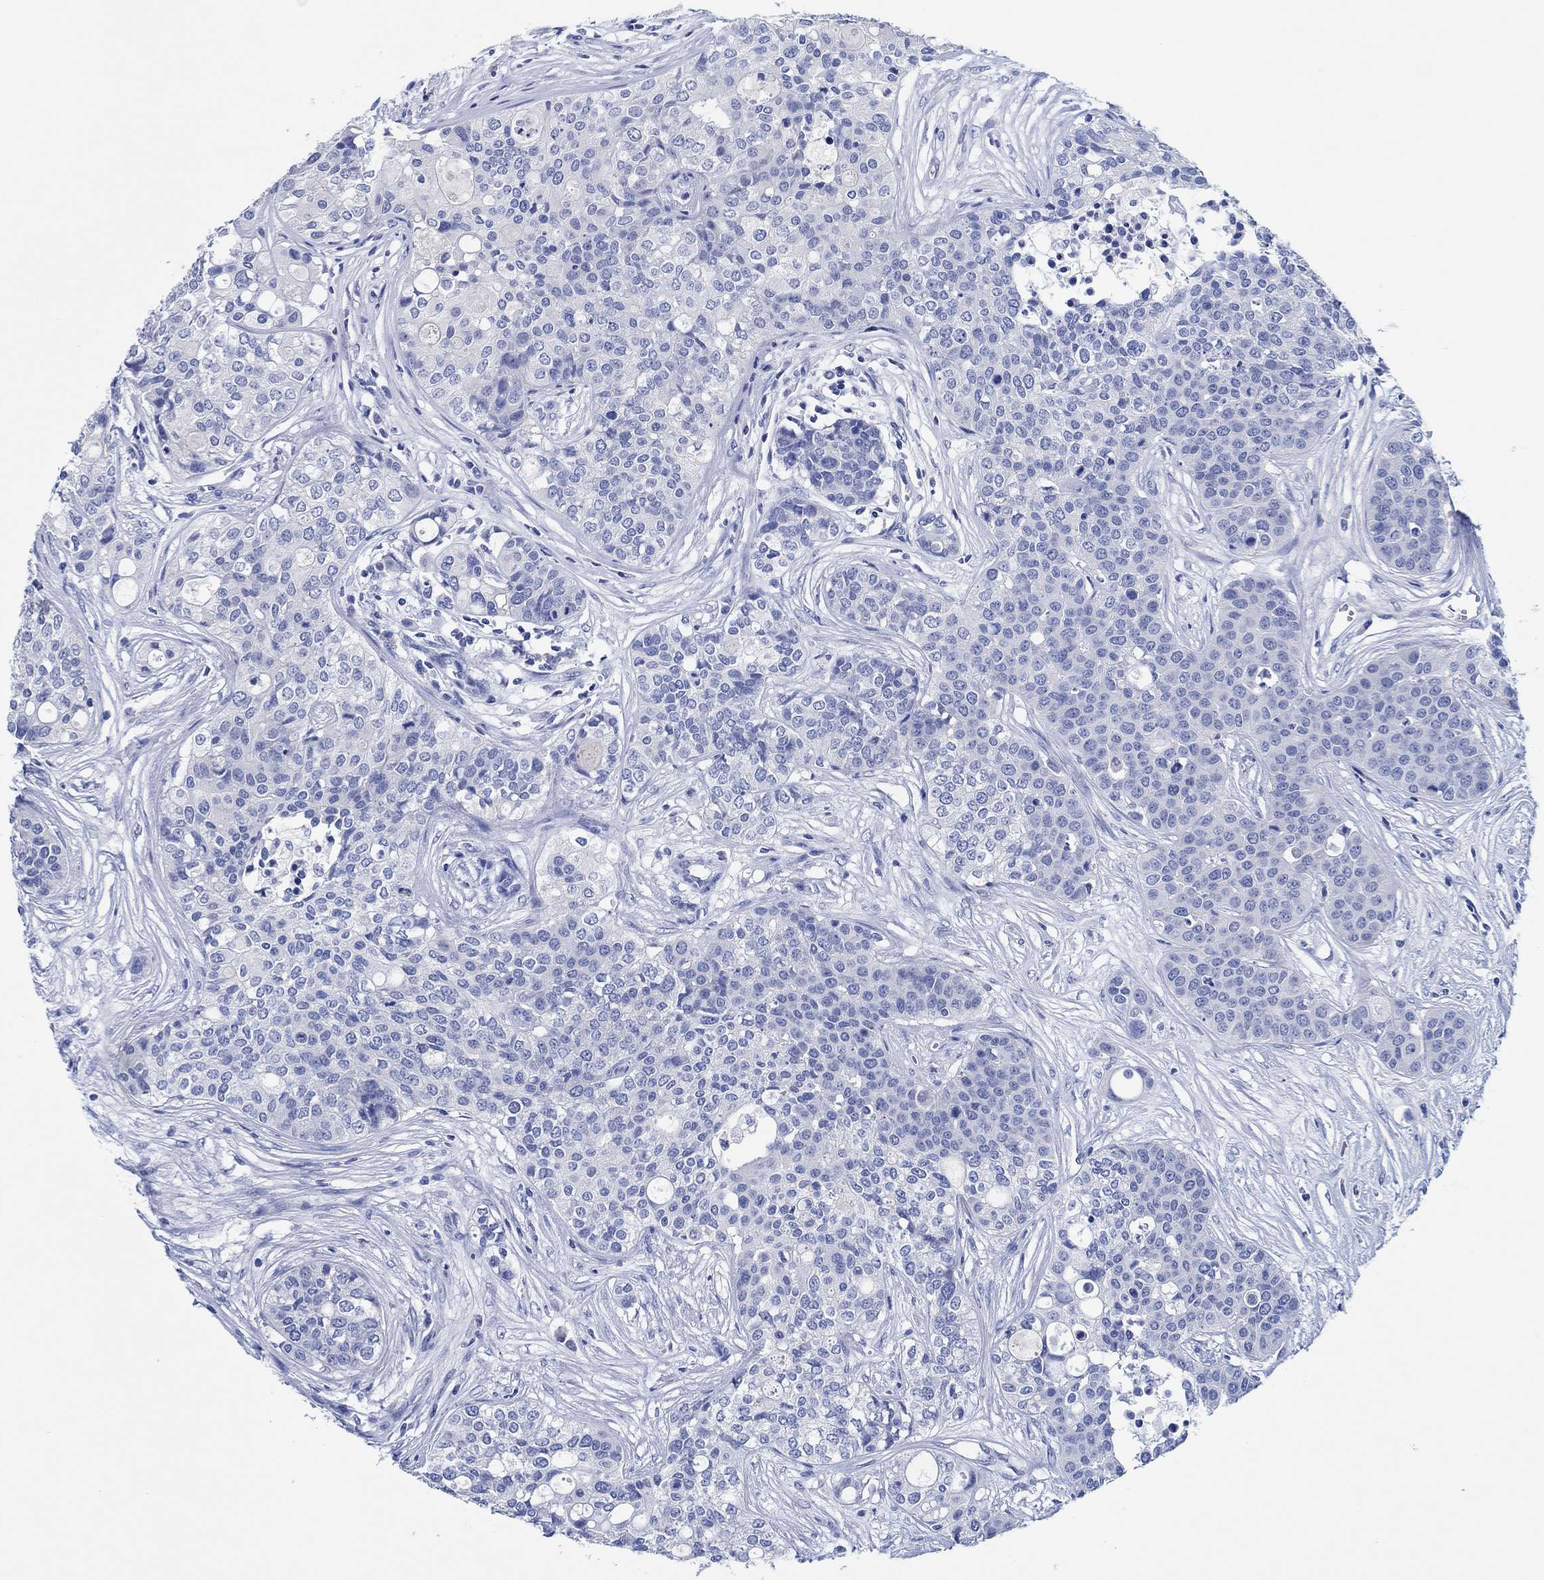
{"staining": {"intensity": "negative", "quantity": "none", "location": "none"}, "tissue": "carcinoid", "cell_type": "Tumor cells", "image_type": "cancer", "snomed": [{"axis": "morphology", "description": "Carcinoid, malignant, NOS"}, {"axis": "topography", "description": "Colon"}], "caption": "An immunohistochemistry photomicrograph of malignant carcinoid is shown. There is no staining in tumor cells of malignant carcinoid. (Stains: DAB (3,3'-diaminobenzidine) immunohistochemistry with hematoxylin counter stain, Microscopy: brightfield microscopy at high magnification).", "gene": "CPNE6", "patient": {"sex": "male", "age": 81}}